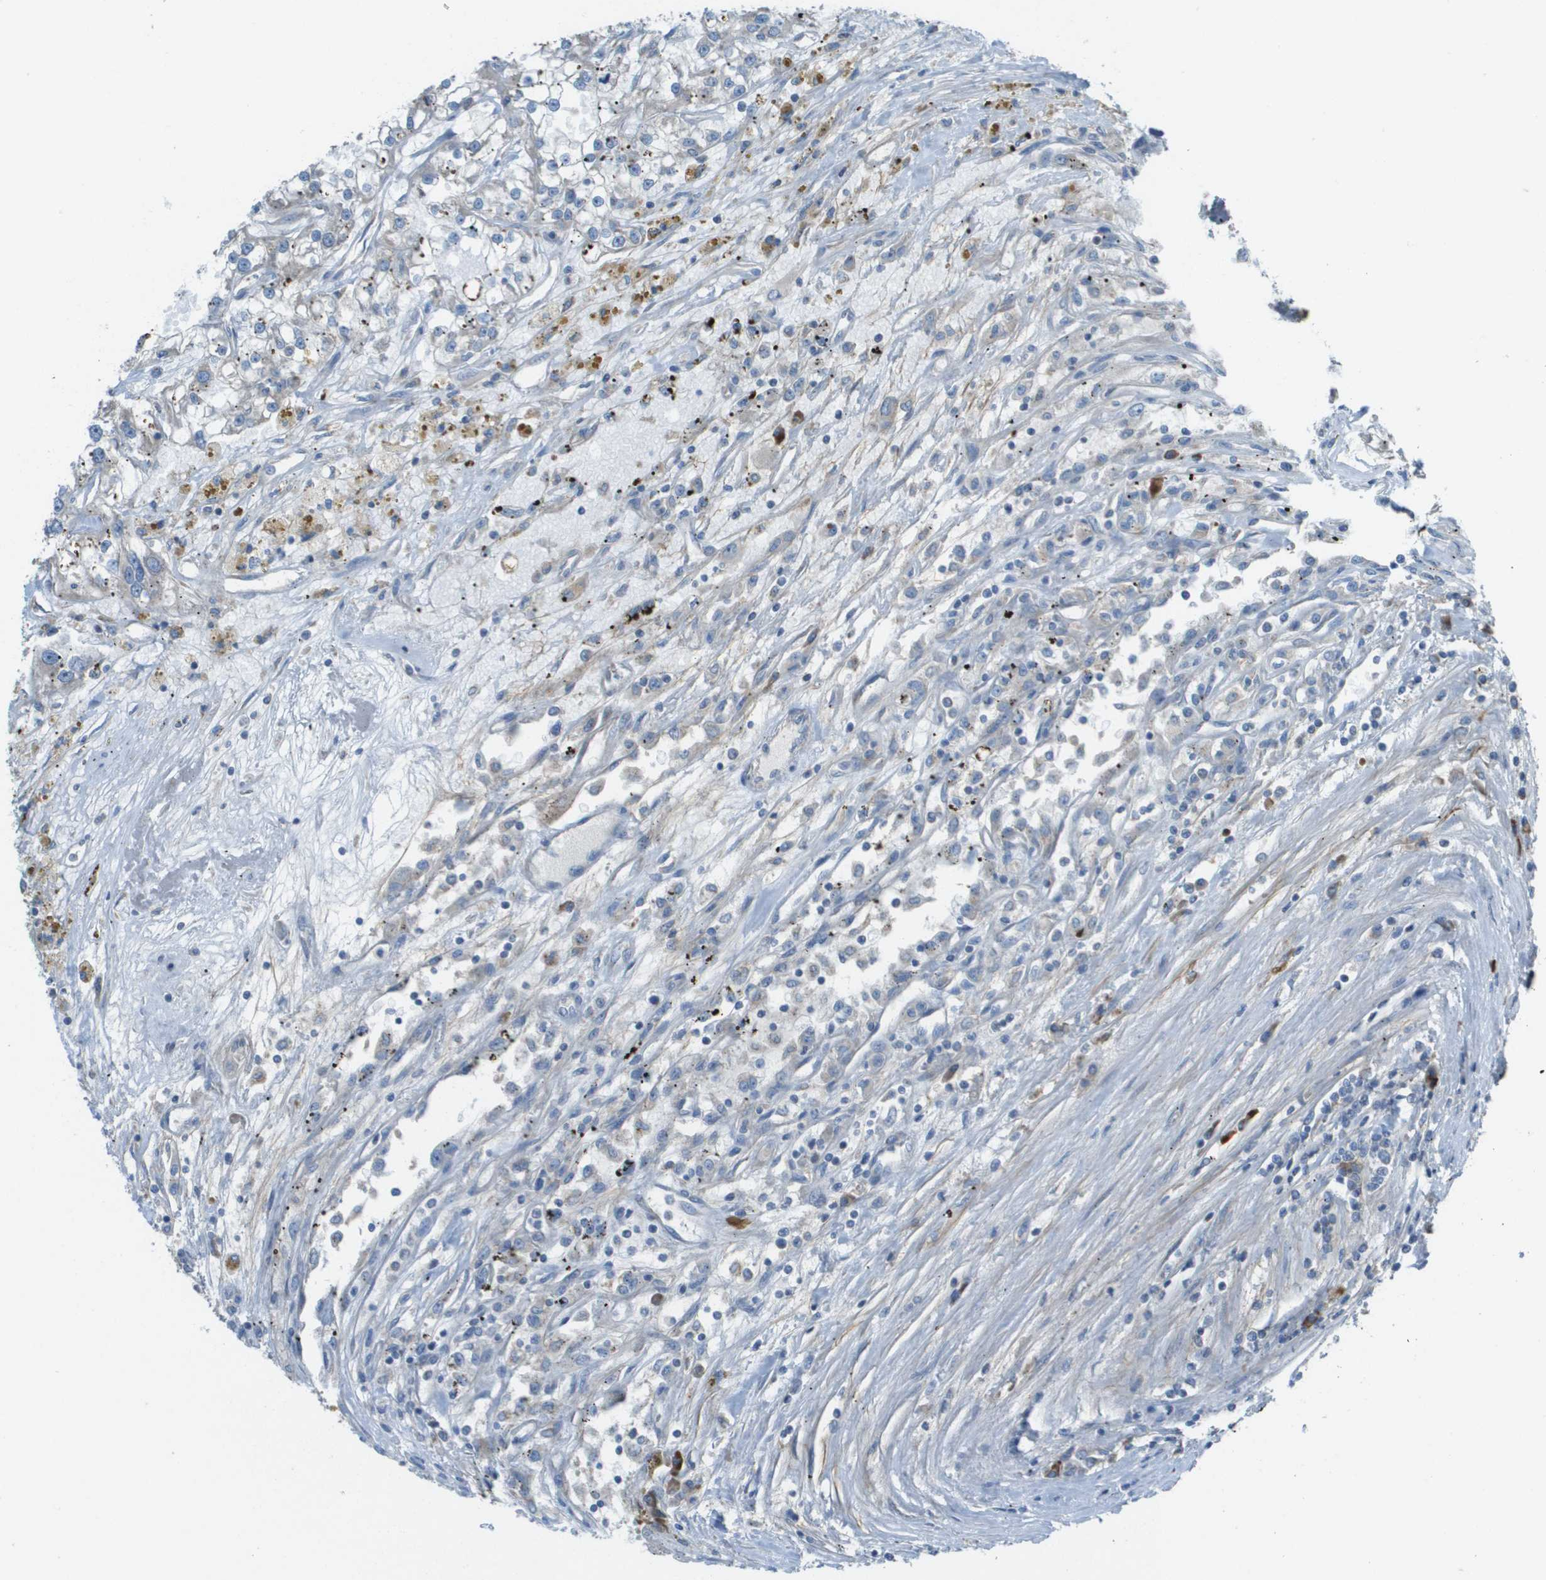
{"staining": {"intensity": "negative", "quantity": "none", "location": "none"}, "tissue": "renal cancer", "cell_type": "Tumor cells", "image_type": "cancer", "snomed": [{"axis": "morphology", "description": "Adenocarcinoma, NOS"}, {"axis": "topography", "description": "Kidney"}], "caption": "Immunohistochemical staining of adenocarcinoma (renal) shows no significant expression in tumor cells. (DAB IHC, high magnification).", "gene": "GALNT6", "patient": {"sex": "female", "age": 52}}